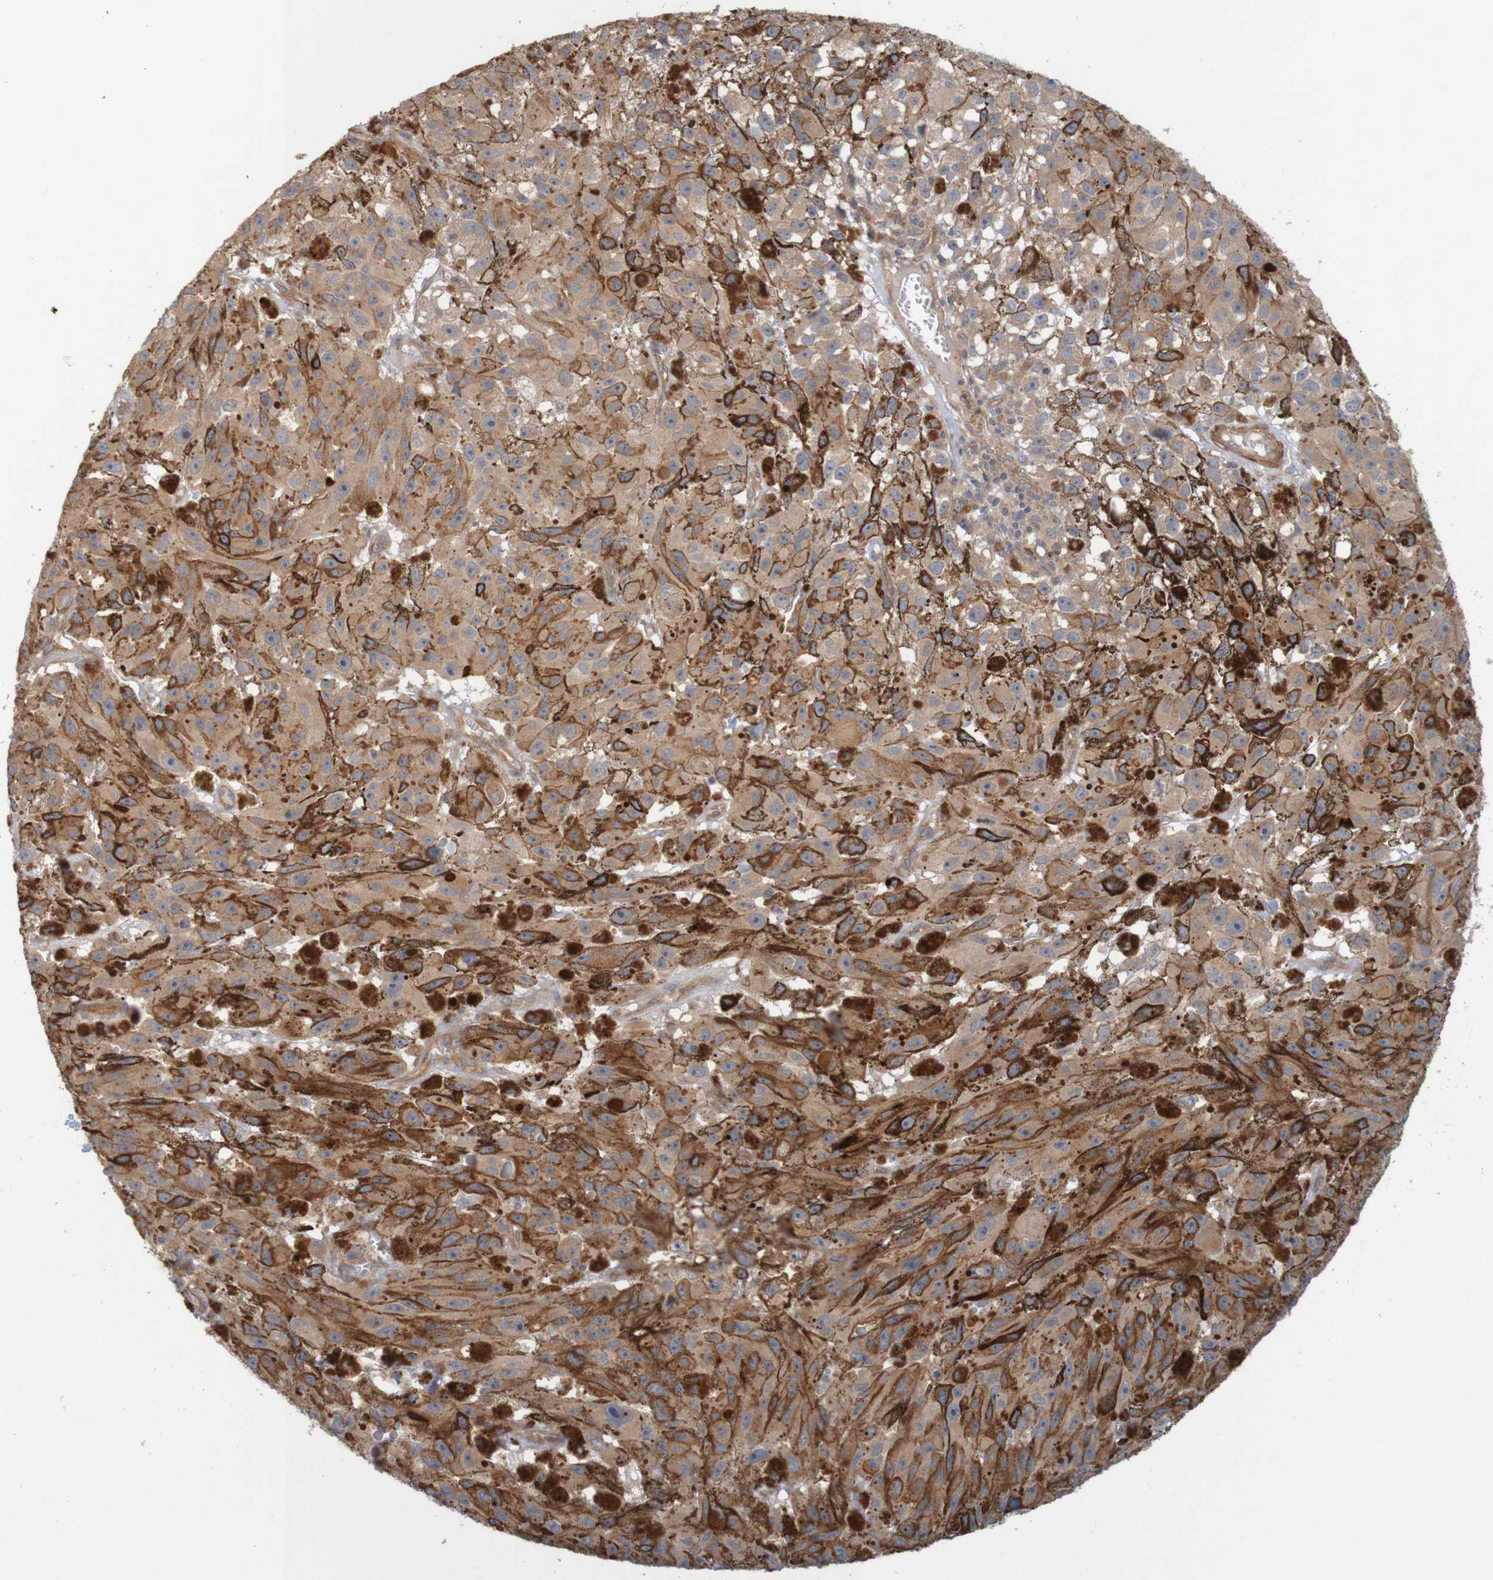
{"staining": {"intensity": "weak", "quantity": ">75%", "location": "cytoplasmic/membranous"}, "tissue": "melanoma", "cell_type": "Tumor cells", "image_type": "cancer", "snomed": [{"axis": "morphology", "description": "Malignant melanoma, NOS"}, {"axis": "topography", "description": "Skin"}], "caption": "Protein expression analysis of human melanoma reveals weak cytoplasmic/membranous expression in approximately >75% of tumor cells. Immunohistochemistry (ihc) stains the protein in brown and the nuclei are stained blue.", "gene": "KRT23", "patient": {"sex": "female", "age": 104}}